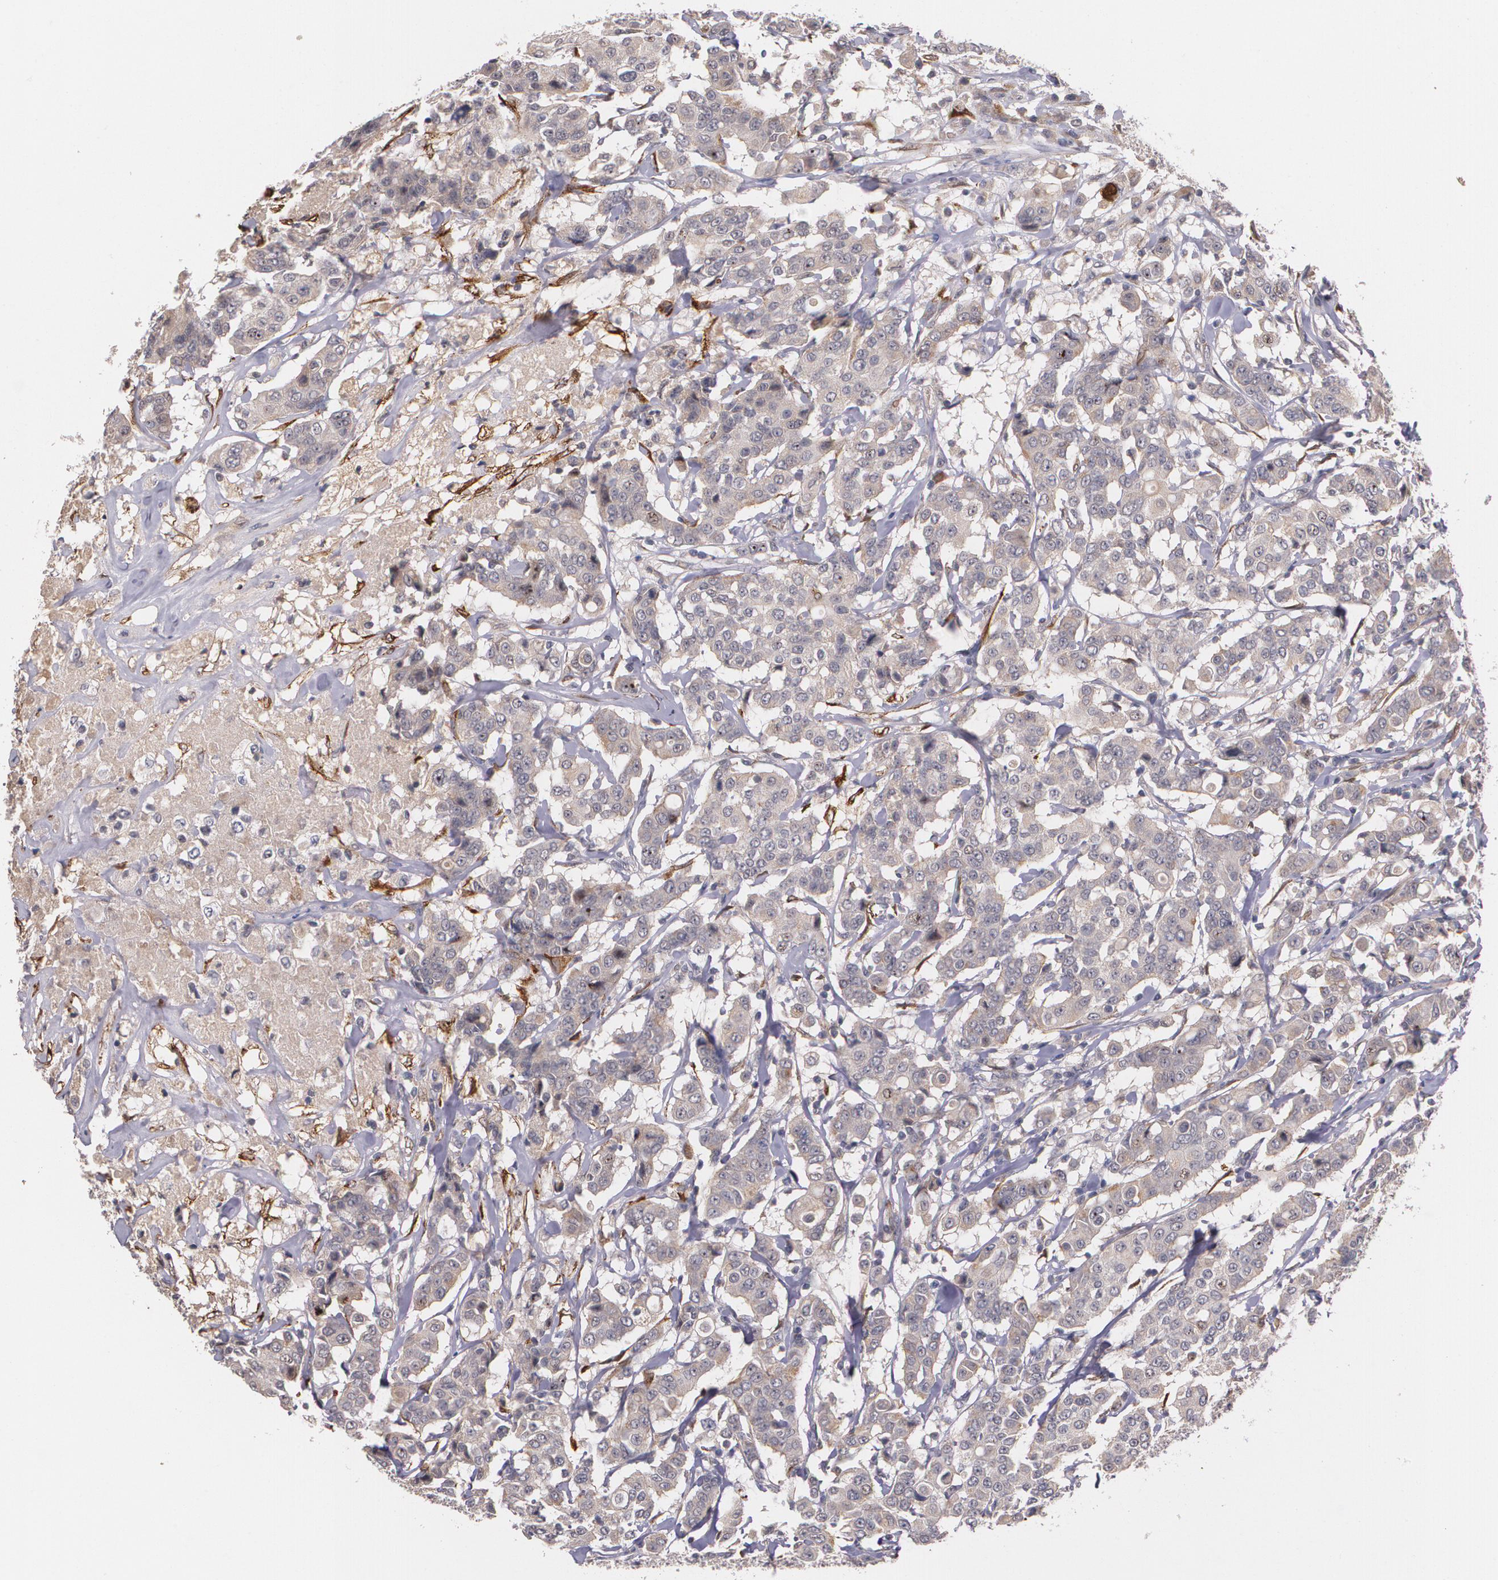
{"staining": {"intensity": "moderate", "quantity": "25%-75%", "location": "cytoplasmic/membranous"}, "tissue": "breast cancer", "cell_type": "Tumor cells", "image_type": "cancer", "snomed": [{"axis": "morphology", "description": "Duct carcinoma"}, {"axis": "topography", "description": "Breast"}], "caption": "The photomicrograph exhibits staining of breast cancer (infiltrating ductal carcinoma), revealing moderate cytoplasmic/membranous protein expression (brown color) within tumor cells. (DAB IHC with brightfield microscopy, high magnification).", "gene": "IFNGR2", "patient": {"sex": "female", "age": 27}}